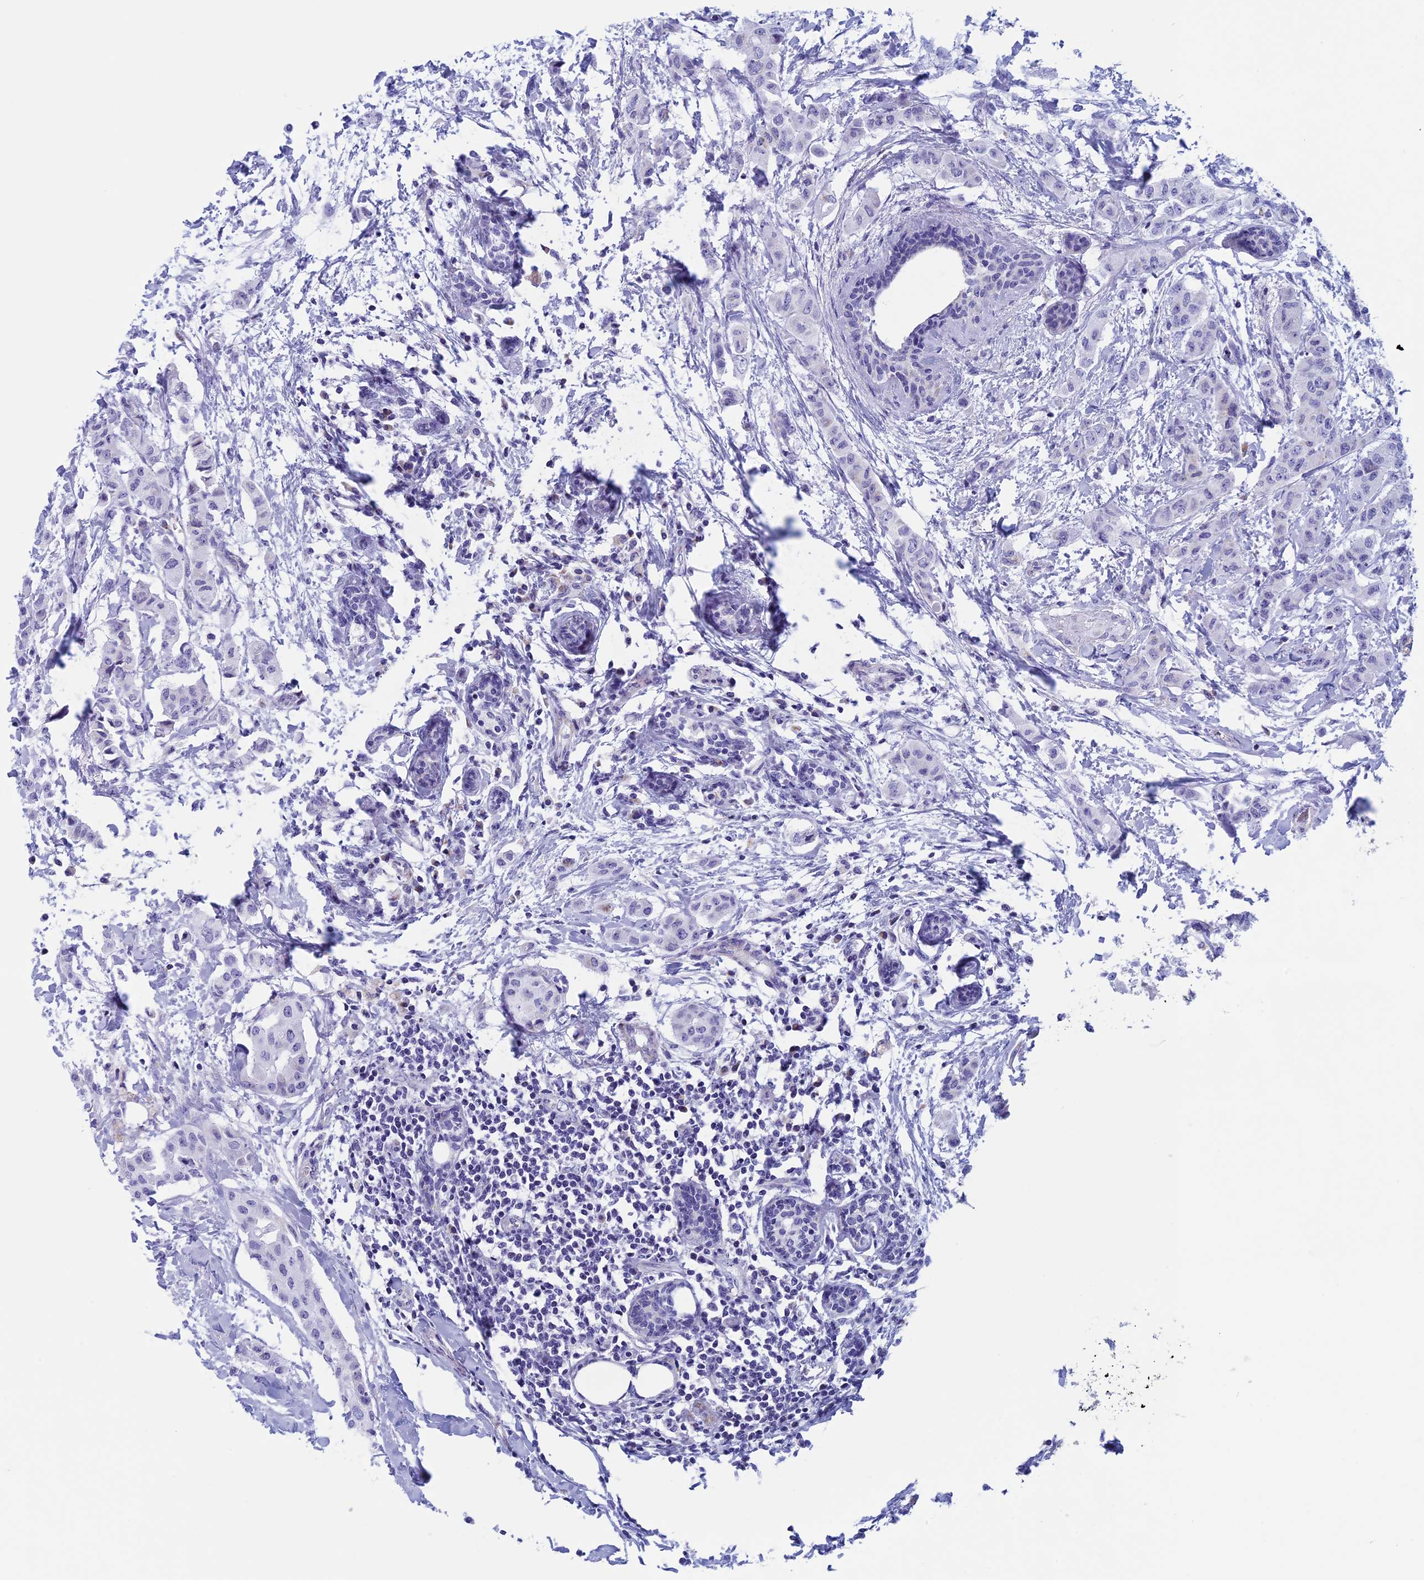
{"staining": {"intensity": "negative", "quantity": "none", "location": "none"}, "tissue": "breast cancer", "cell_type": "Tumor cells", "image_type": "cancer", "snomed": [{"axis": "morphology", "description": "Duct carcinoma"}, {"axis": "topography", "description": "Breast"}], "caption": "This image is of breast infiltrating ductal carcinoma stained with immunohistochemistry (IHC) to label a protein in brown with the nuclei are counter-stained blue. There is no staining in tumor cells.", "gene": "NDUFB9", "patient": {"sex": "female", "age": 40}}